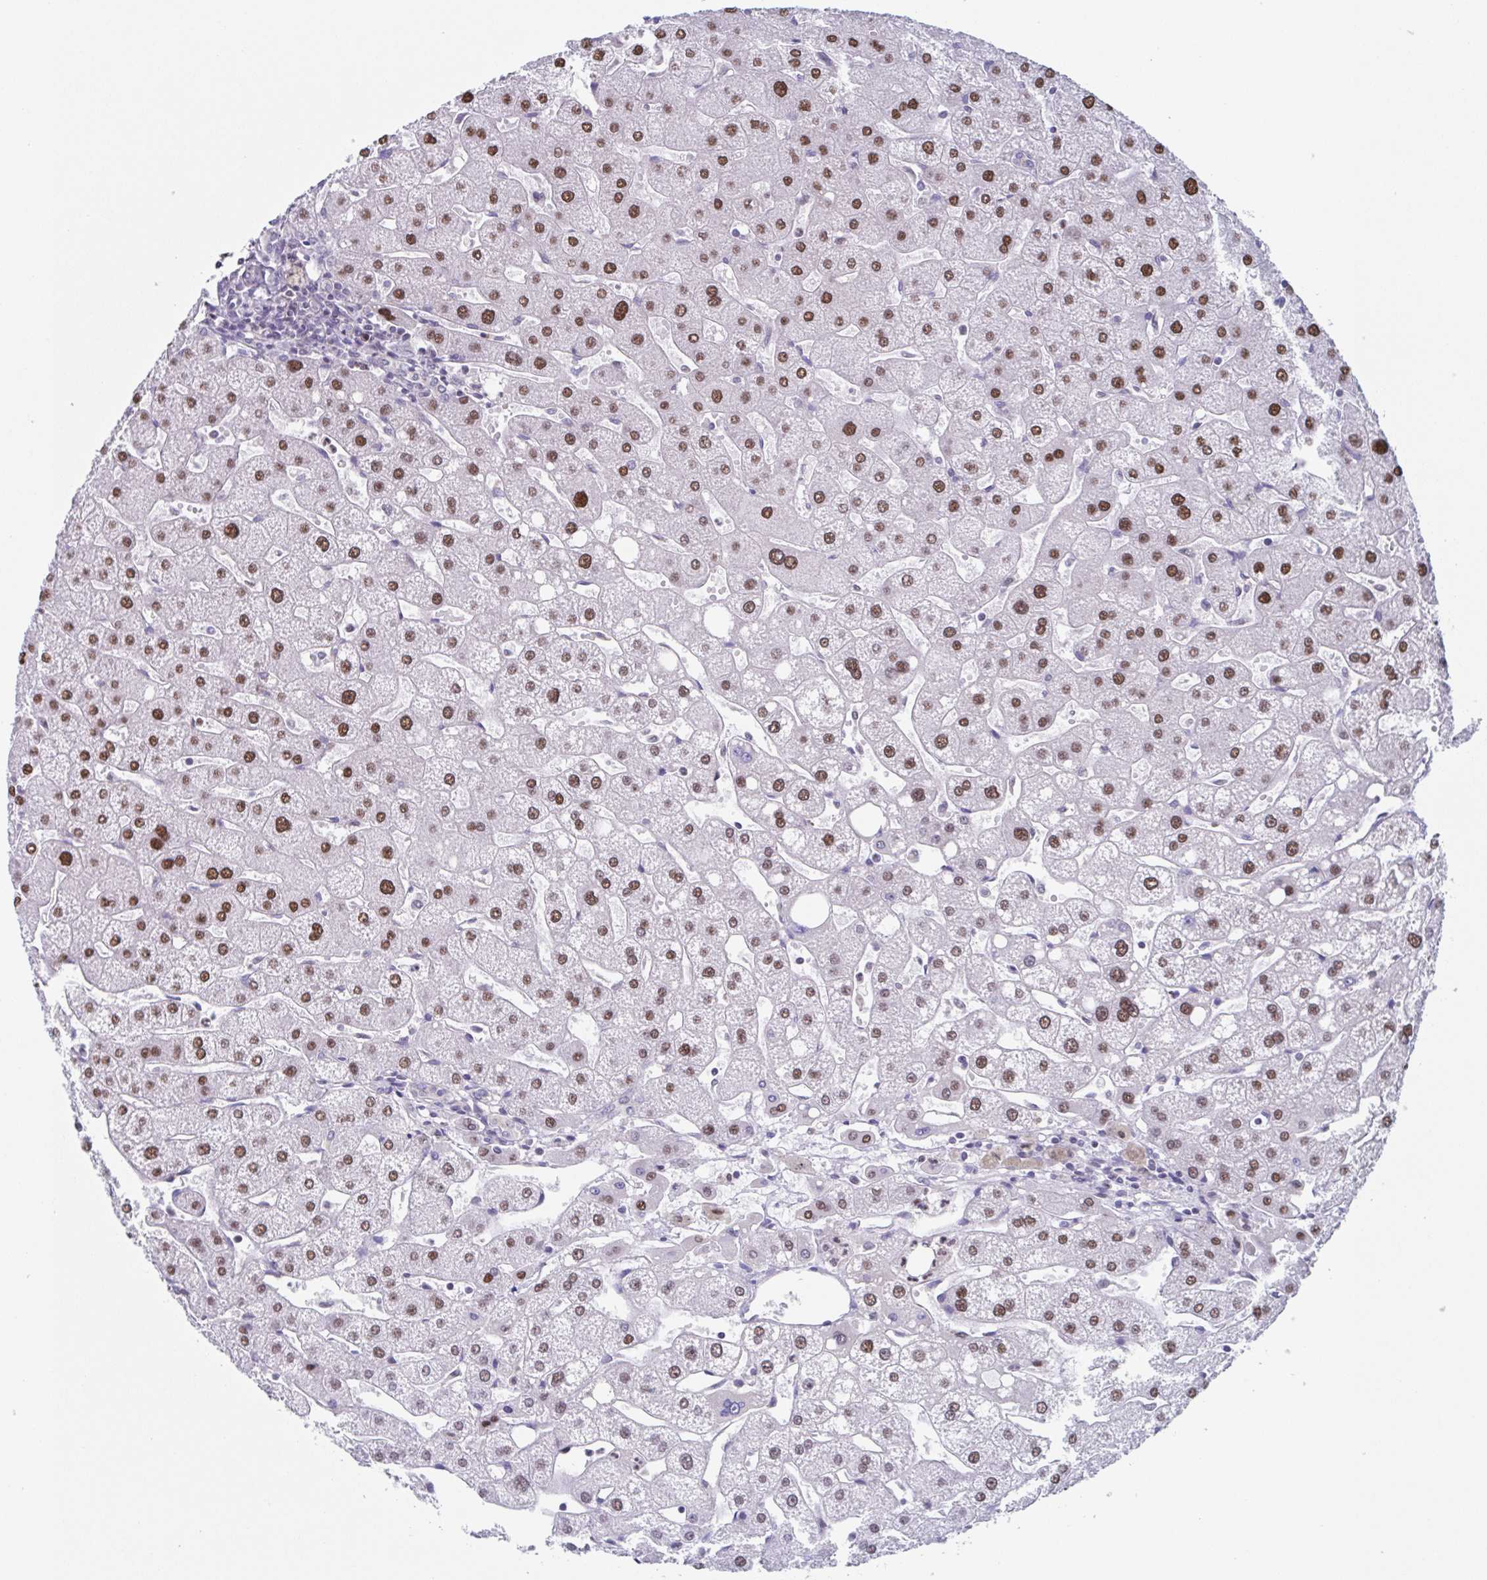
{"staining": {"intensity": "negative", "quantity": "none", "location": "none"}, "tissue": "liver", "cell_type": "Cholangiocytes", "image_type": "normal", "snomed": [{"axis": "morphology", "description": "Normal tissue, NOS"}, {"axis": "topography", "description": "Liver"}], "caption": "A histopathology image of human liver is negative for staining in cholangiocytes. (Immunohistochemistry (ihc), brightfield microscopy, high magnification).", "gene": "PBOV1", "patient": {"sex": "male", "age": 67}}